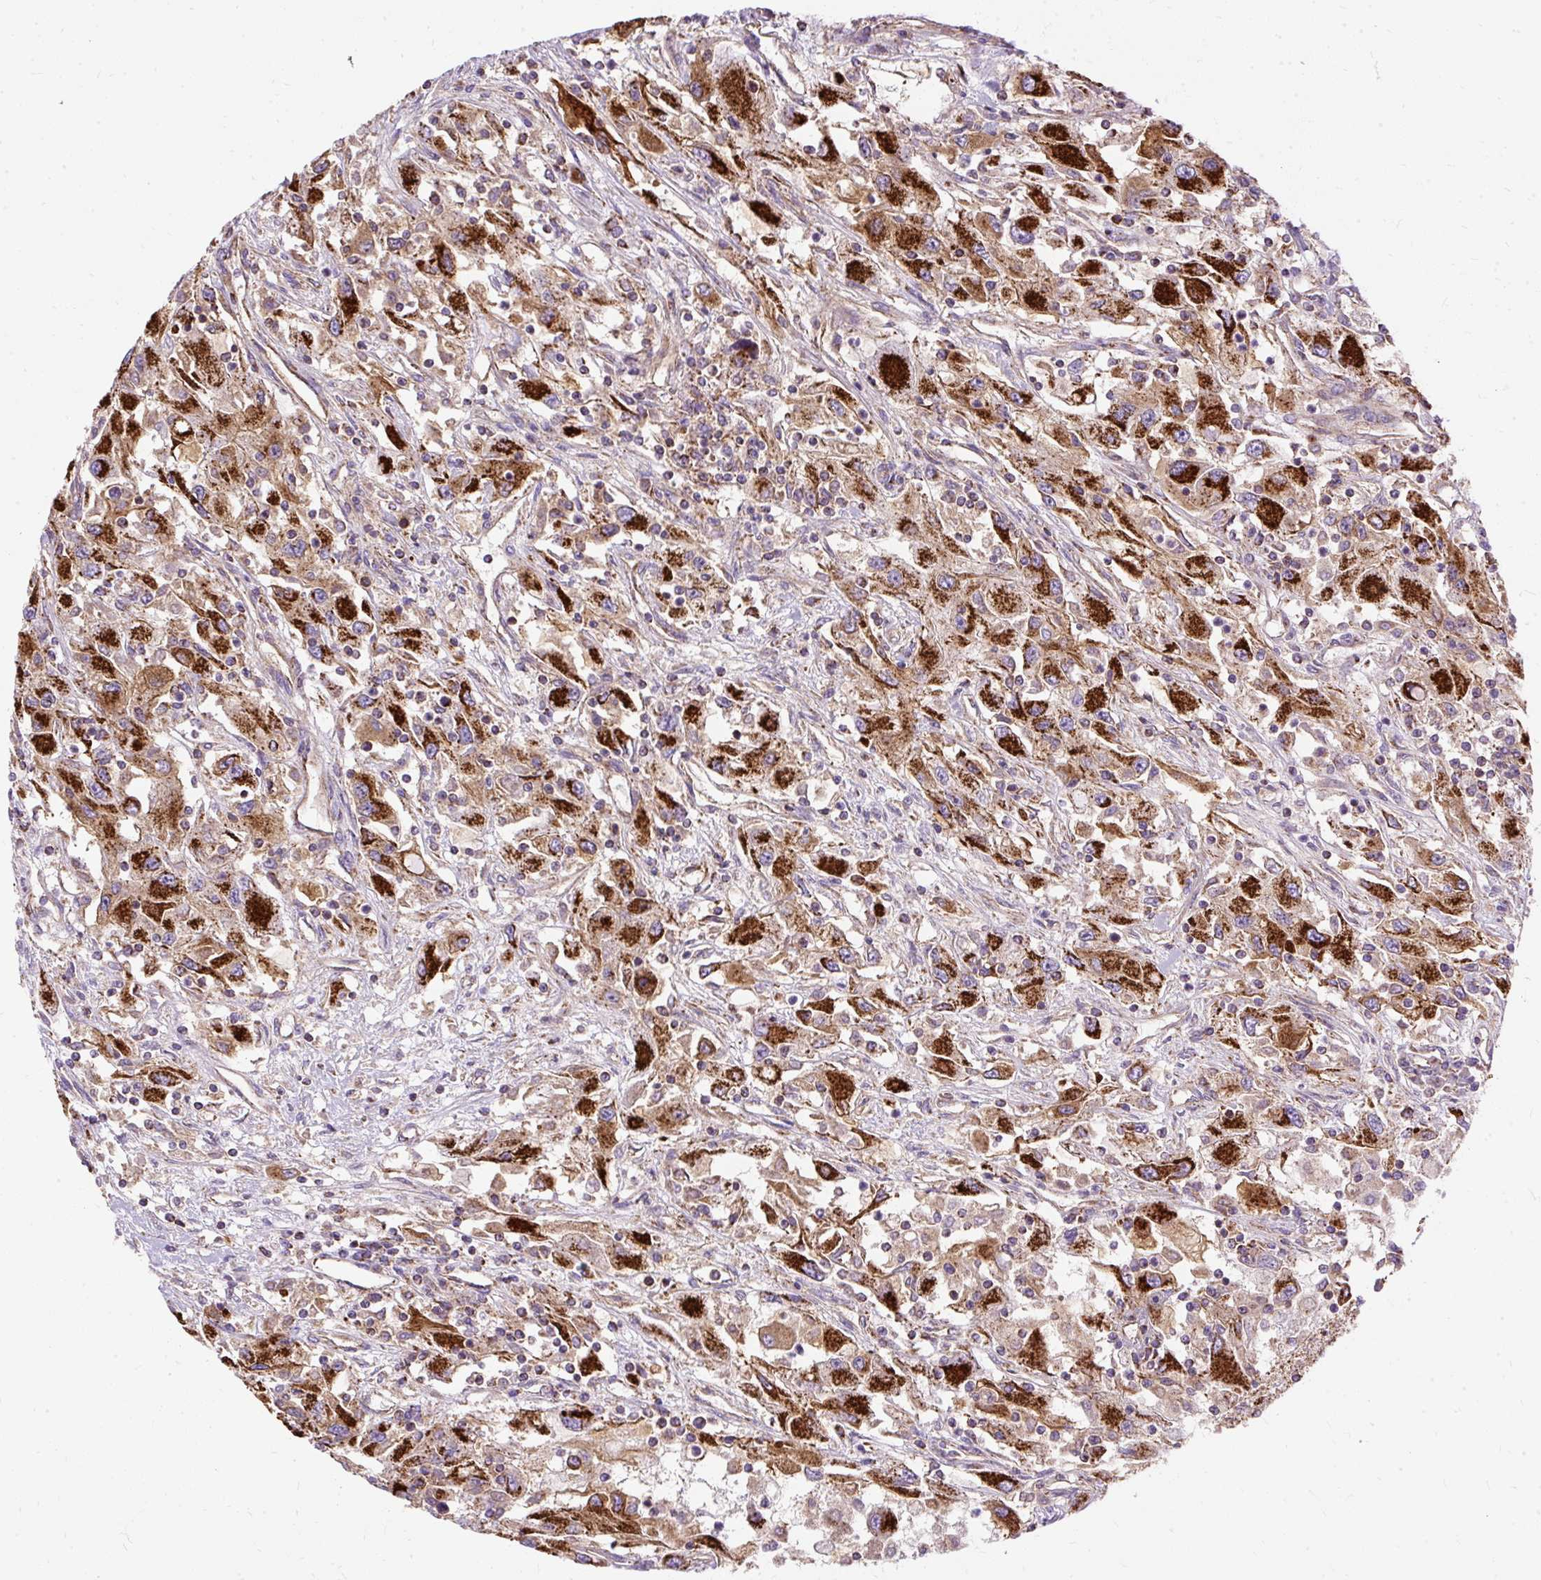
{"staining": {"intensity": "strong", "quantity": ">75%", "location": "cytoplasmic/membranous"}, "tissue": "renal cancer", "cell_type": "Tumor cells", "image_type": "cancer", "snomed": [{"axis": "morphology", "description": "Adenocarcinoma, NOS"}, {"axis": "topography", "description": "Kidney"}], "caption": "Protein expression analysis of human adenocarcinoma (renal) reveals strong cytoplasmic/membranous positivity in approximately >75% of tumor cells. (DAB (3,3'-diaminobenzidine) IHC with brightfield microscopy, high magnification).", "gene": "CEP290", "patient": {"sex": "female", "age": 67}}